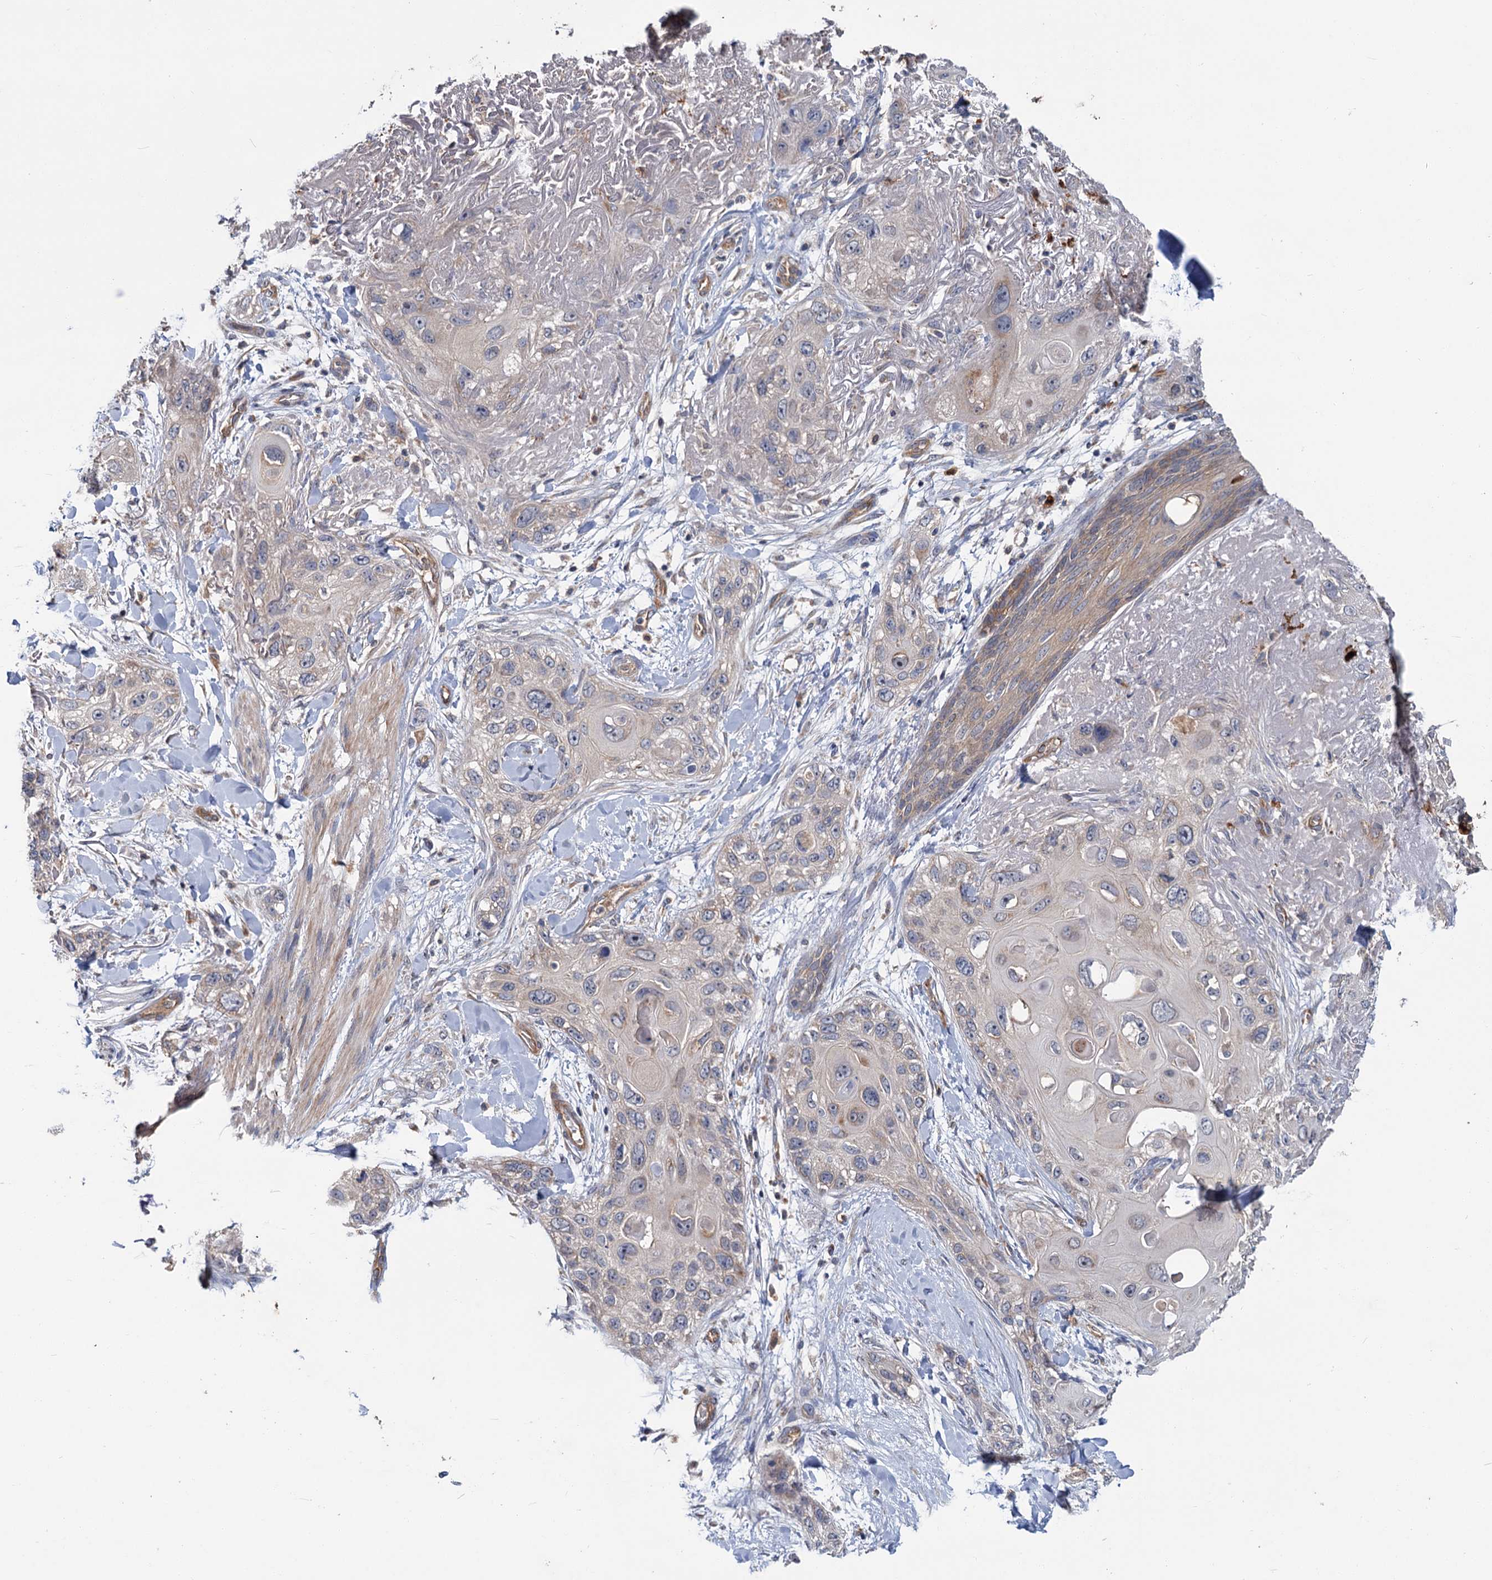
{"staining": {"intensity": "negative", "quantity": "none", "location": "none"}, "tissue": "skin cancer", "cell_type": "Tumor cells", "image_type": "cancer", "snomed": [{"axis": "morphology", "description": "Normal tissue, NOS"}, {"axis": "morphology", "description": "Squamous cell carcinoma, NOS"}, {"axis": "topography", "description": "Skin"}], "caption": "This micrograph is of skin cancer (squamous cell carcinoma) stained with immunohistochemistry (IHC) to label a protein in brown with the nuclei are counter-stained blue. There is no expression in tumor cells.", "gene": "DYNC2H1", "patient": {"sex": "male", "age": 72}}